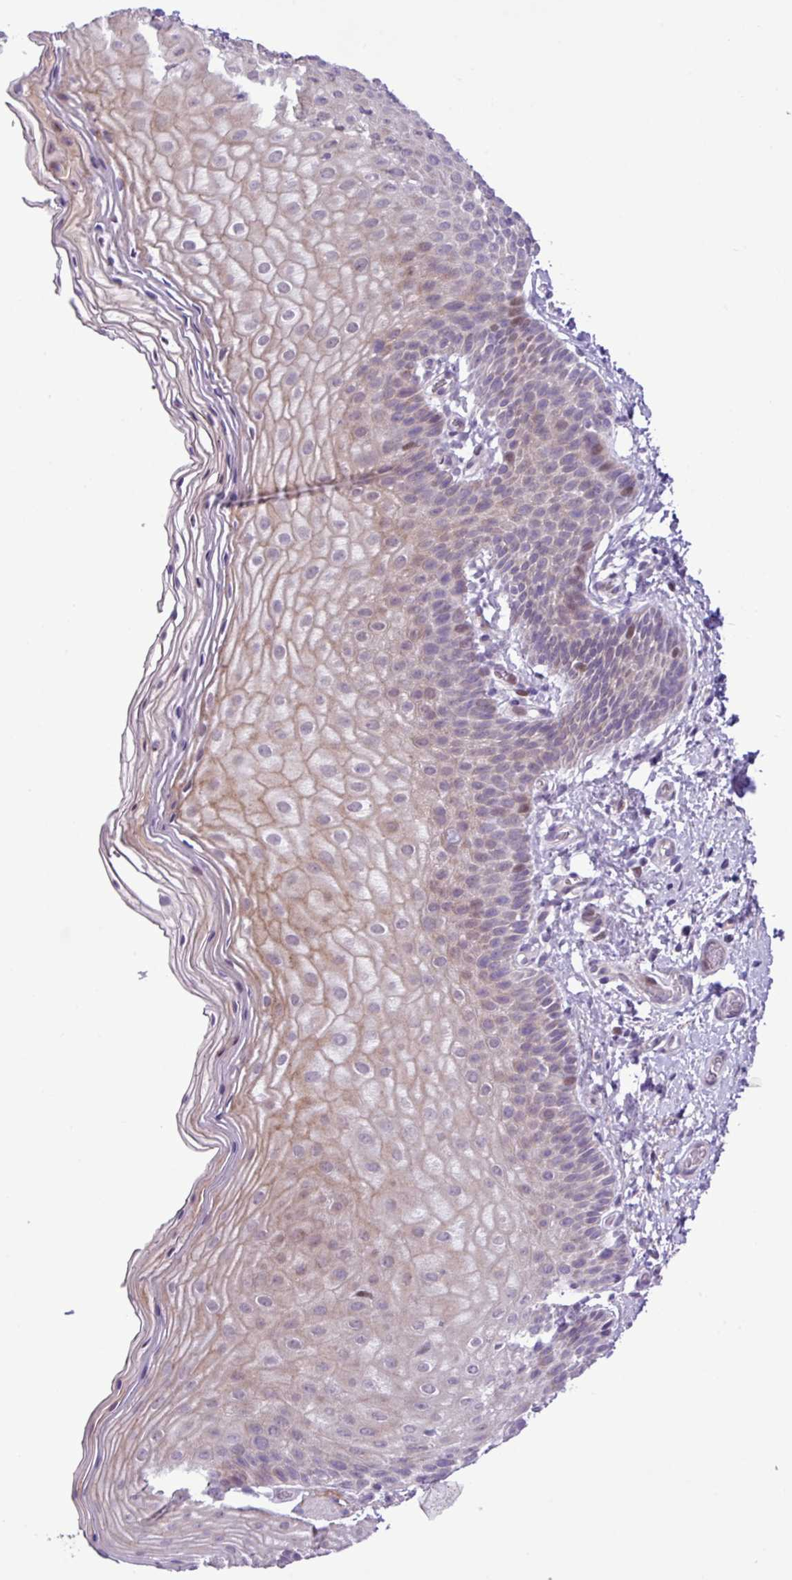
{"staining": {"intensity": "moderate", "quantity": "<25%", "location": "cytoplasmic/membranous,nuclear"}, "tissue": "skin", "cell_type": "Epidermal cells", "image_type": "normal", "snomed": [{"axis": "morphology", "description": "Normal tissue, NOS"}, {"axis": "topography", "description": "Anal"}], "caption": "High-magnification brightfield microscopy of normal skin stained with DAB (brown) and counterstained with hematoxylin (blue). epidermal cells exhibit moderate cytoplasmic/membranous,nuclear staining is present in approximately<25% of cells. The staining was performed using DAB, with brown indicating positive protein expression. Nuclei are stained blue with hematoxylin.", "gene": "YLPM1", "patient": {"sex": "female", "age": 40}}